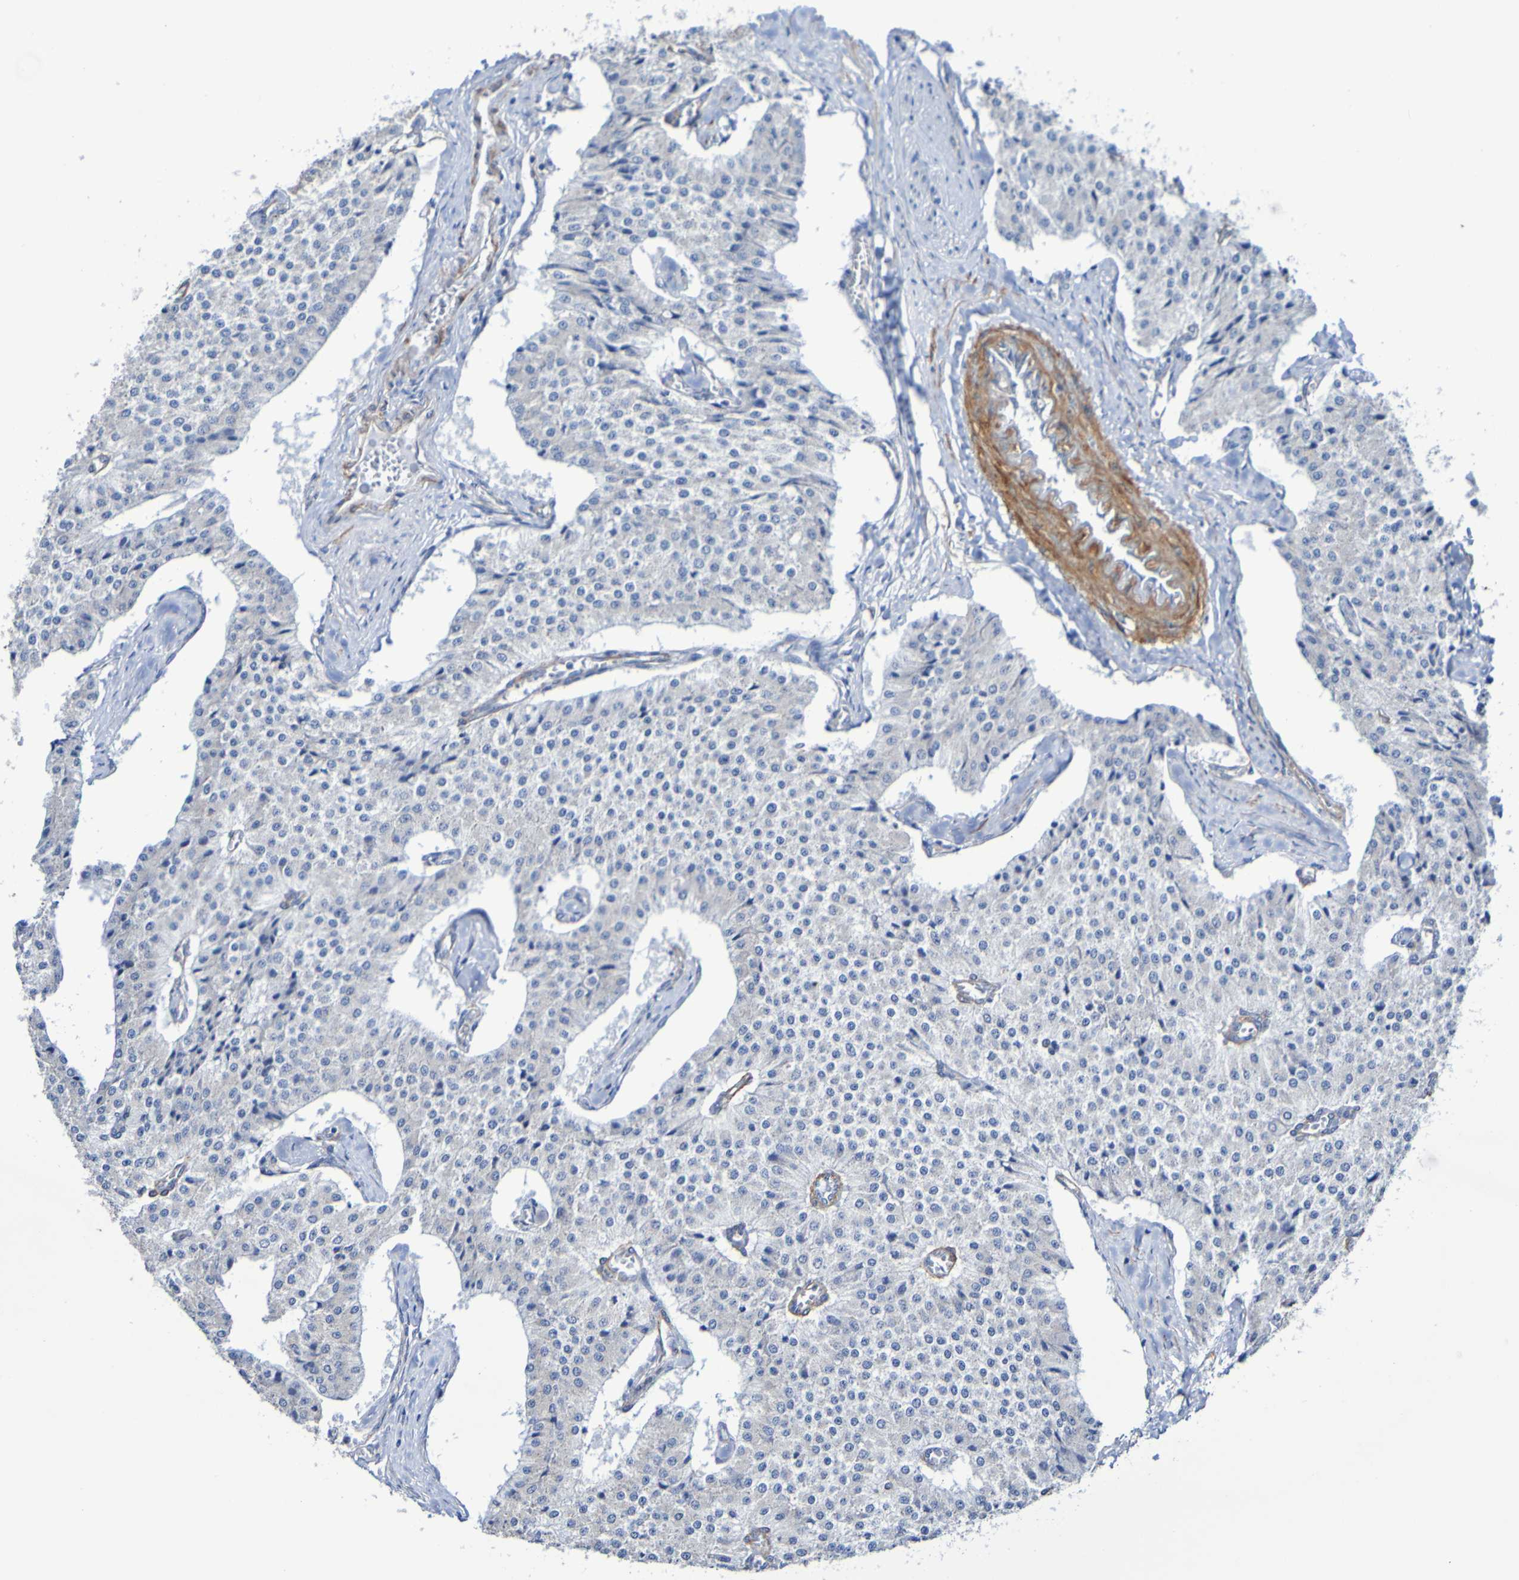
{"staining": {"intensity": "negative", "quantity": "none", "location": "none"}, "tissue": "carcinoid", "cell_type": "Tumor cells", "image_type": "cancer", "snomed": [{"axis": "morphology", "description": "Carcinoid, malignant, NOS"}, {"axis": "topography", "description": "Colon"}], "caption": "Tumor cells are negative for brown protein staining in carcinoid. (Brightfield microscopy of DAB IHC at high magnification).", "gene": "SRPRB", "patient": {"sex": "female", "age": 52}}